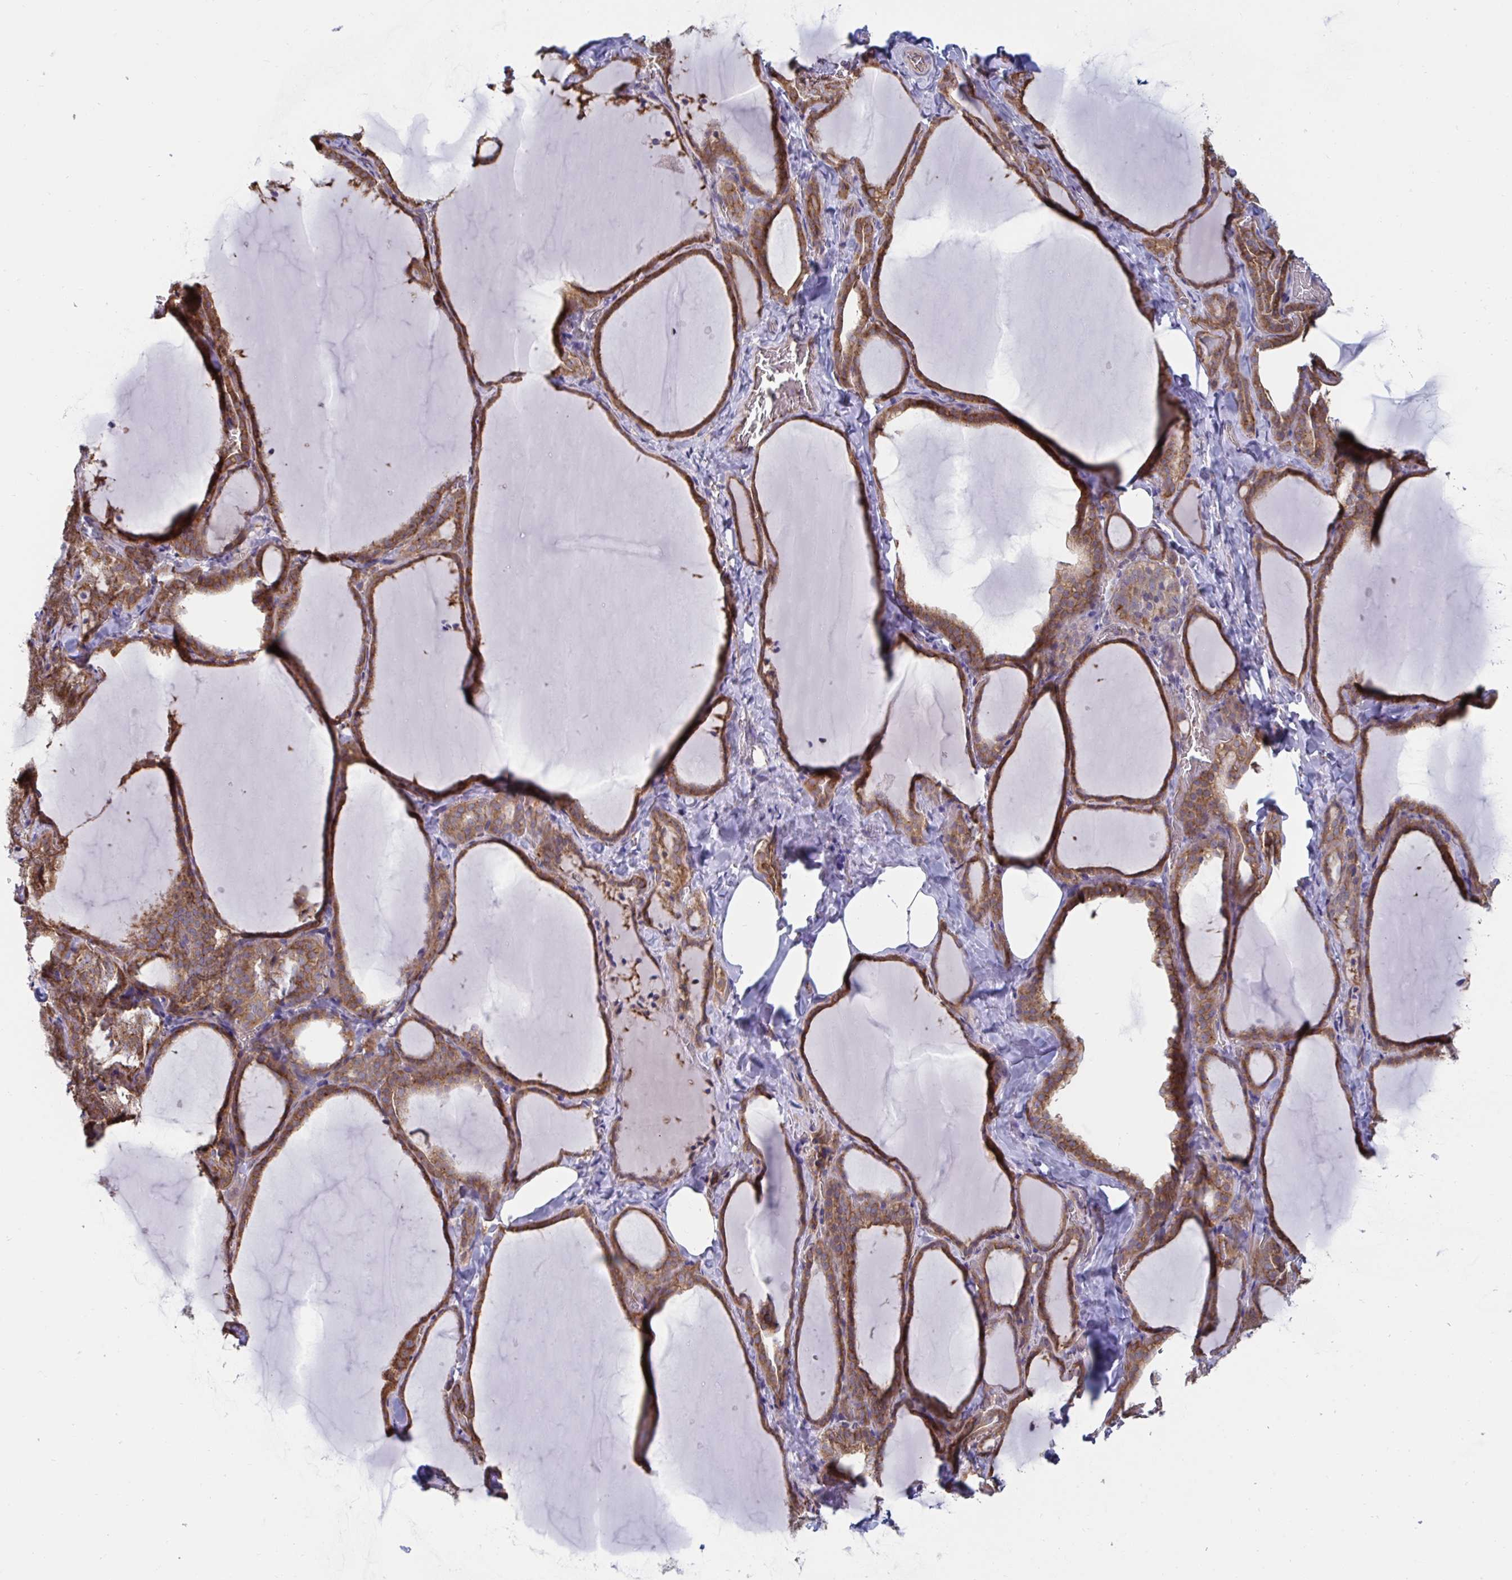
{"staining": {"intensity": "moderate", "quantity": ">75%", "location": "cytoplasmic/membranous"}, "tissue": "thyroid gland", "cell_type": "Glandular cells", "image_type": "normal", "snomed": [{"axis": "morphology", "description": "Normal tissue, NOS"}, {"axis": "topography", "description": "Thyroid gland"}], "caption": "Glandular cells reveal medium levels of moderate cytoplasmic/membranous positivity in about >75% of cells in benign thyroid gland. (brown staining indicates protein expression, while blue staining denotes nuclei).", "gene": "SLC9A6", "patient": {"sex": "female", "age": 22}}